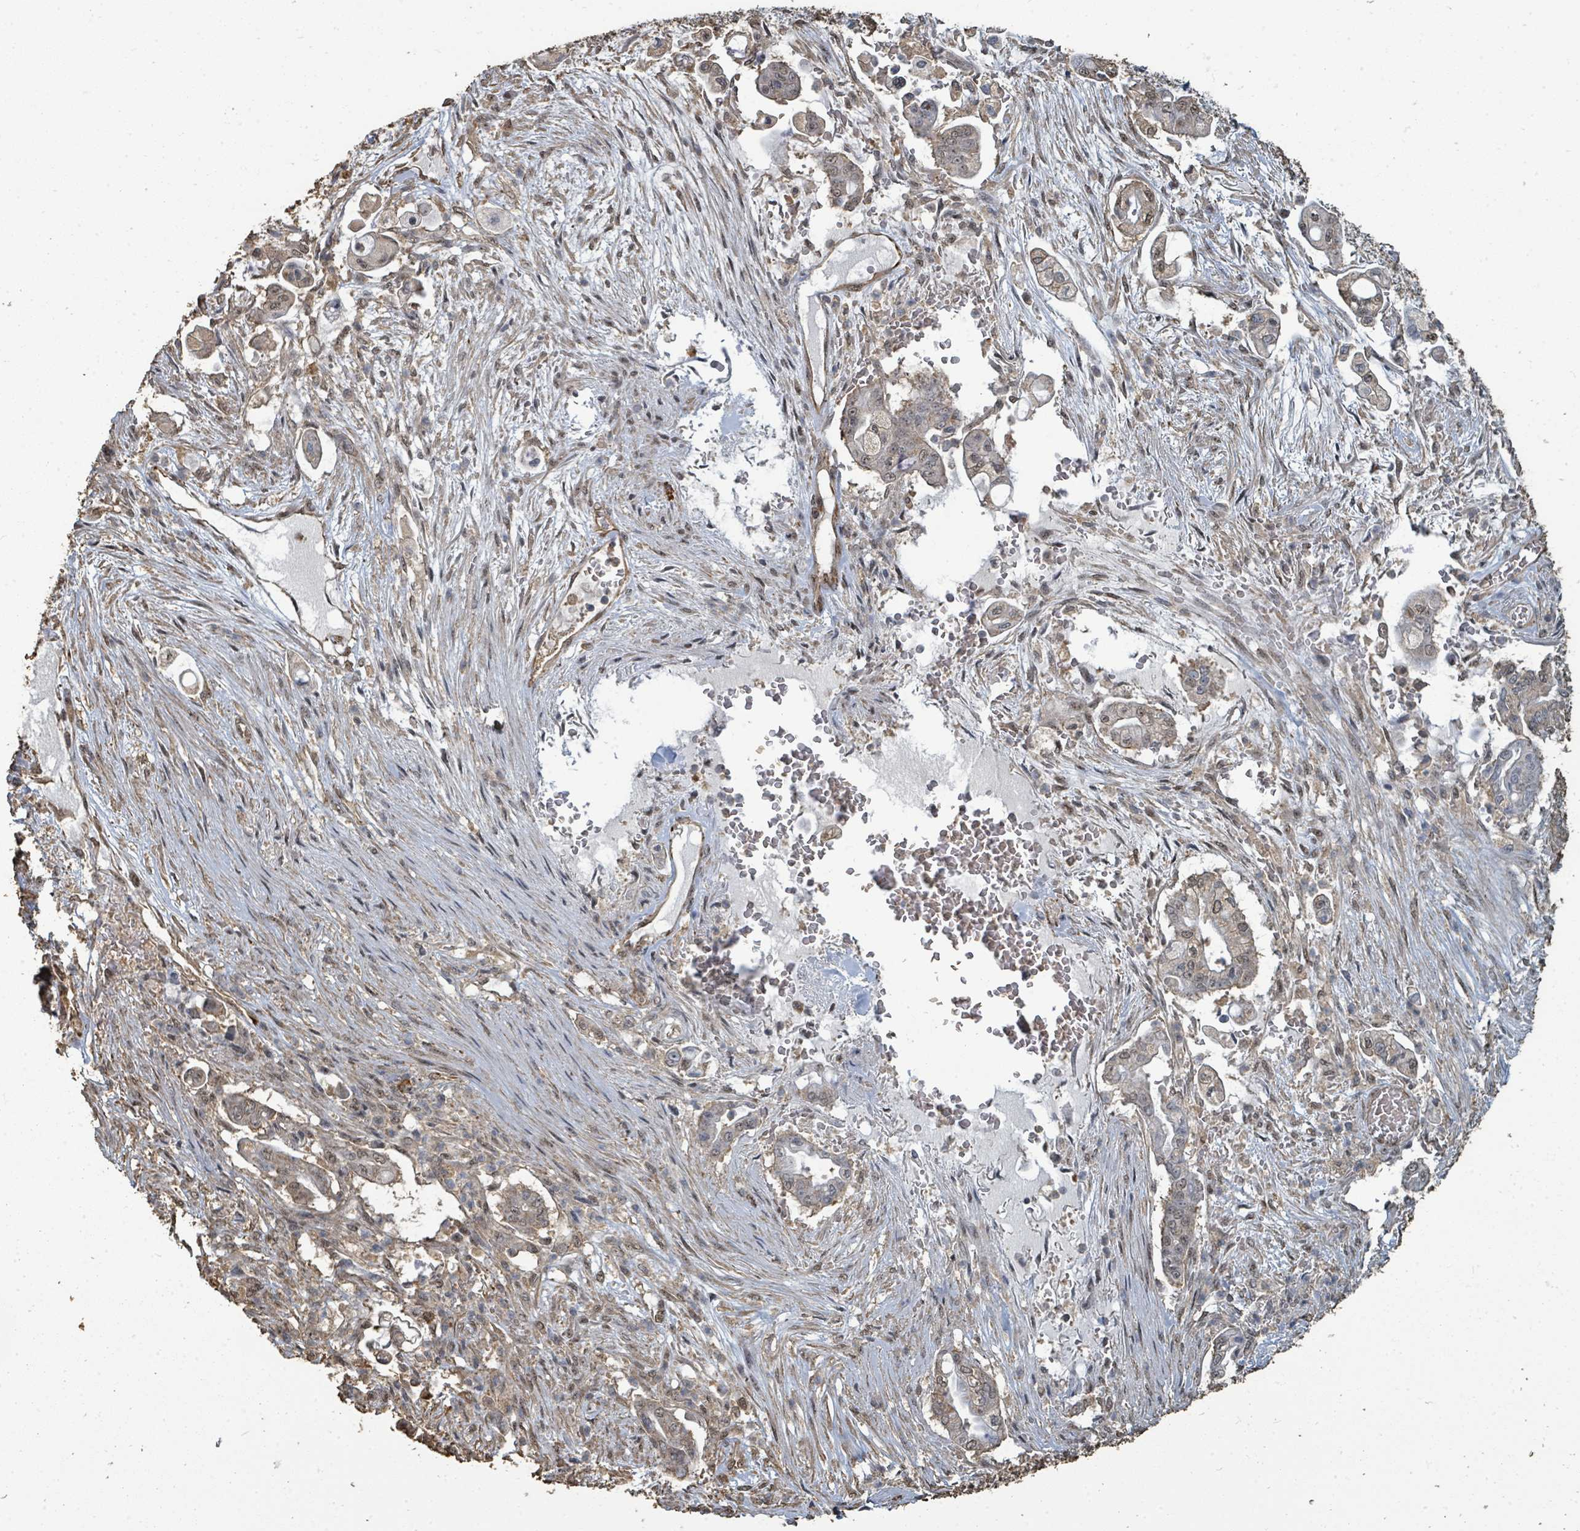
{"staining": {"intensity": "weak", "quantity": "25%-75%", "location": "cytoplasmic/membranous,nuclear"}, "tissue": "pancreatic cancer", "cell_type": "Tumor cells", "image_type": "cancer", "snomed": [{"axis": "morphology", "description": "Adenocarcinoma, NOS"}, {"axis": "topography", "description": "Pancreas"}], "caption": "Immunohistochemistry (IHC) image of neoplastic tissue: human adenocarcinoma (pancreatic) stained using IHC exhibits low levels of weak protein expression localized specifically in the cytoplasmic/membranous and nuclear of tumor cells, appearing as a cytoplasmic/membranous and nuclear brown color.", "gene": "C6orf52", "patient": {"sex": "female", "age": 69}}